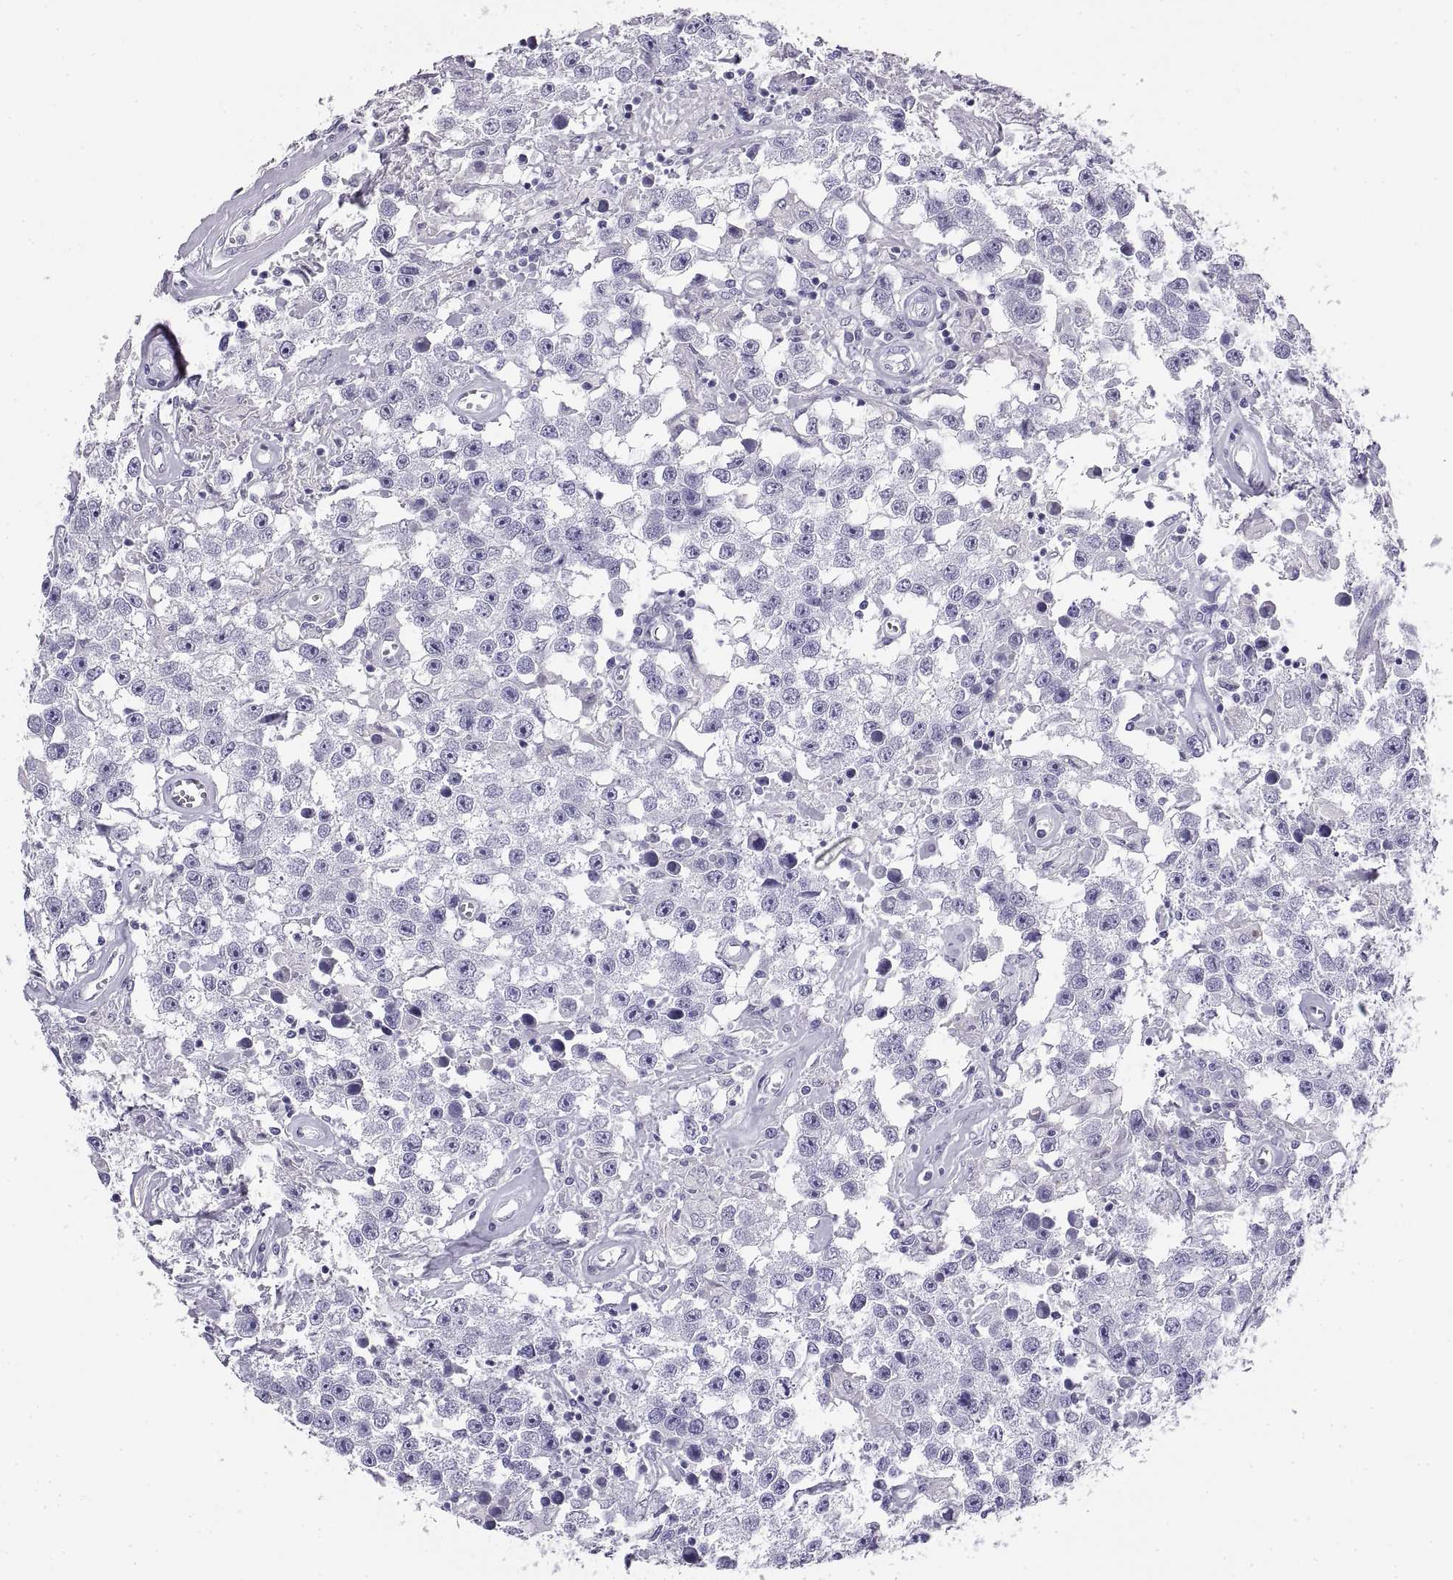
{"staining": {"intensity": "negative", "quantity": "none", "location": "none"}, "tissue": "testis cancer", "cell_type": "Tumor cells", "image_type": "cancer", "snomed": [{"axis": "morphology", "description": "Seminoma, NOS"}, {"axis": "topography", "description": "Testis"}], "caption": "Histopathology image shows no protein expression in tumor cells of testis seminoma tissue.", "gene": "RLBP1", "patient": {"sex": "male", "age": 43}}